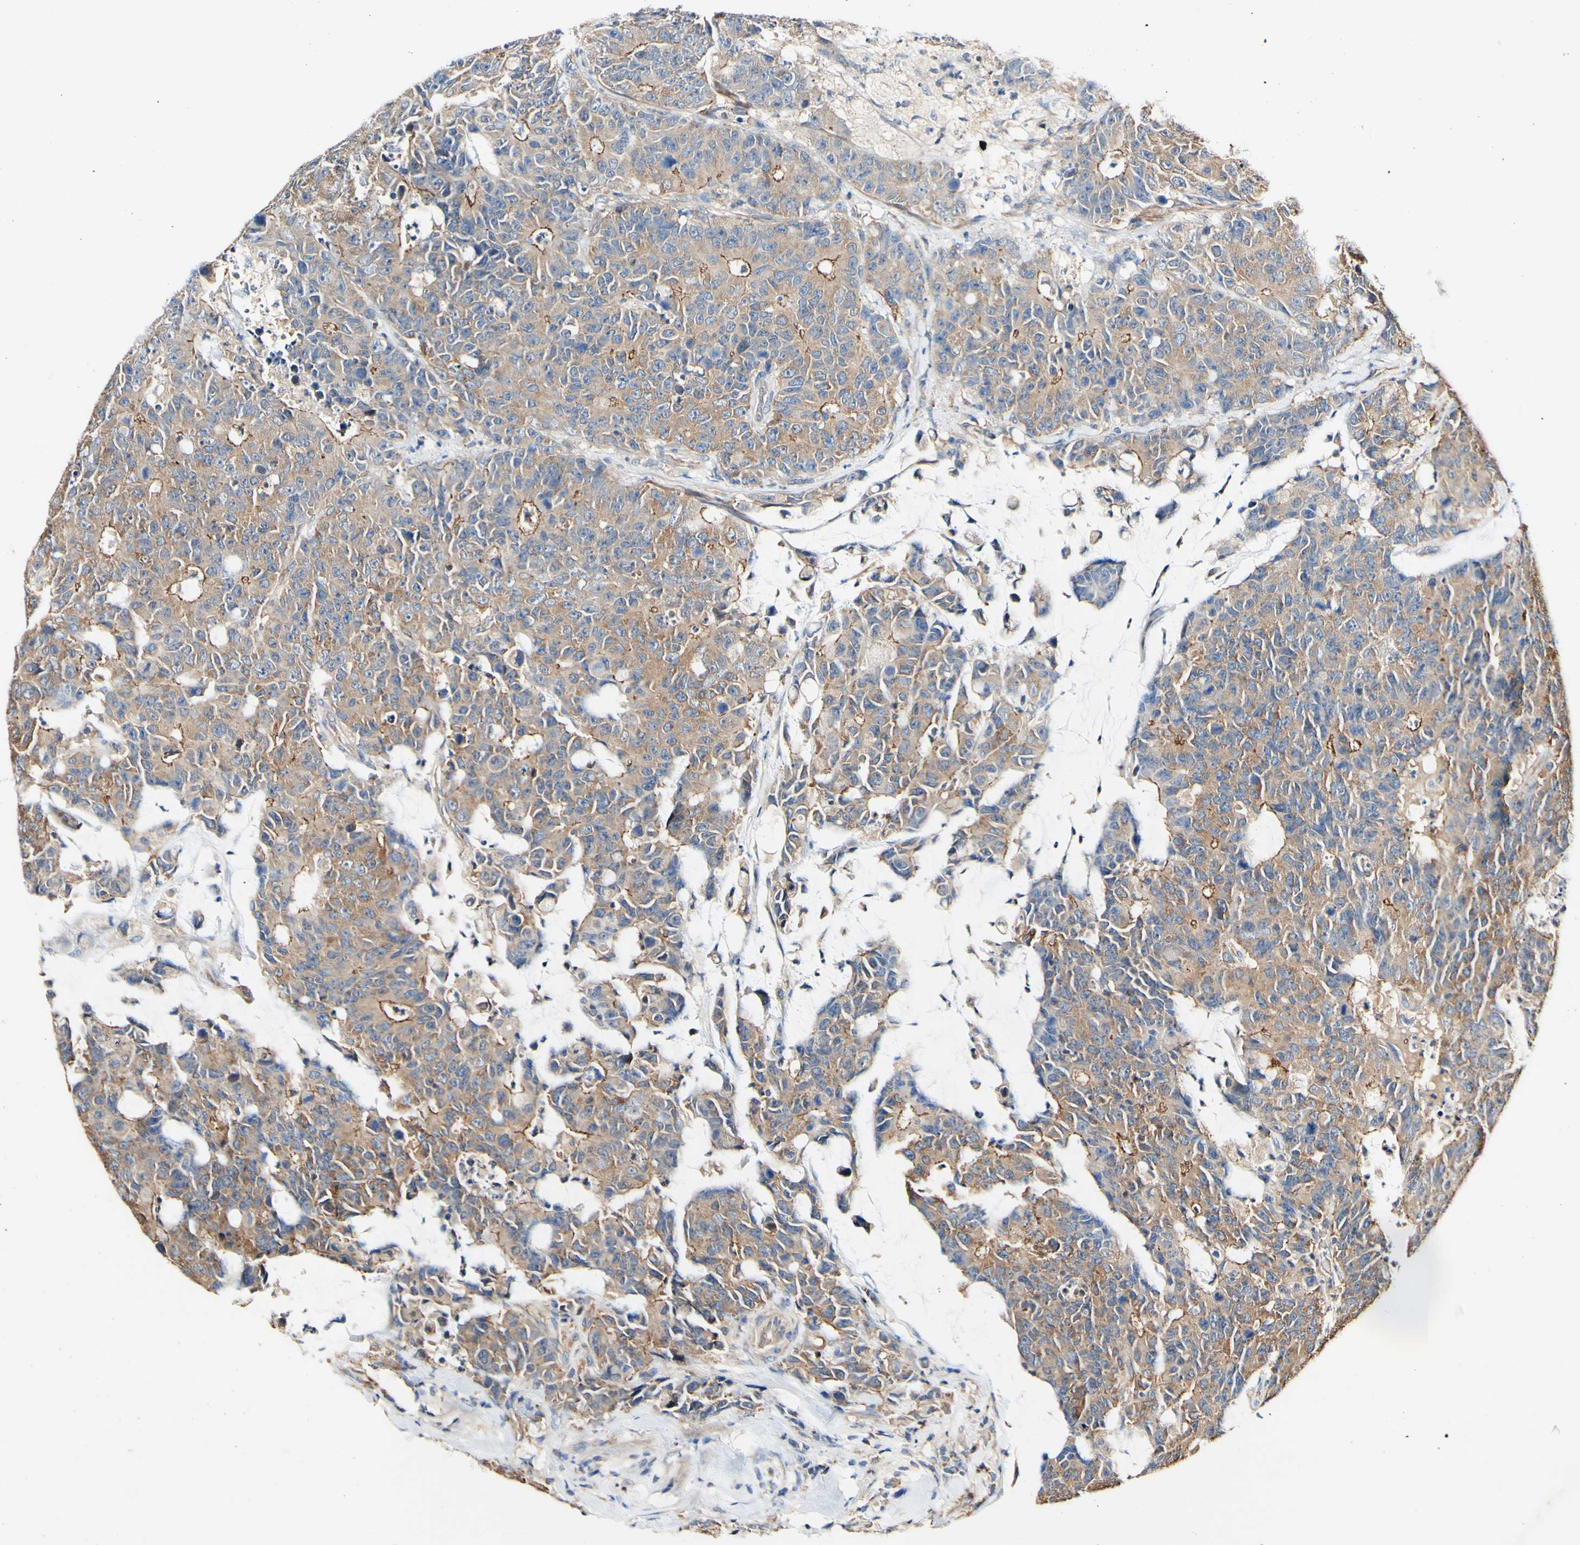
{"staining": {"intensity": "moderate", "quantity": ">75%", "location": "cytoplasmic/membranous"}, "tissue": "colorectal cancer", "cell_type": "Tumor cells", "image_type": "cancer", "snomed": [{"axis": "morphology", "description": "Adenocarcinoma, NOS"}, {"axis": "topography", "description": "Colon"}], "caption": "Immunohistochemical staining of human colorectal adenocarcinoma exhibits medium levels of moderate cytoplasmic/membranous expression in about >75% of tumor cells.", "gene": "PDGFB", "patient": {"sex": "female", "age": 86}}